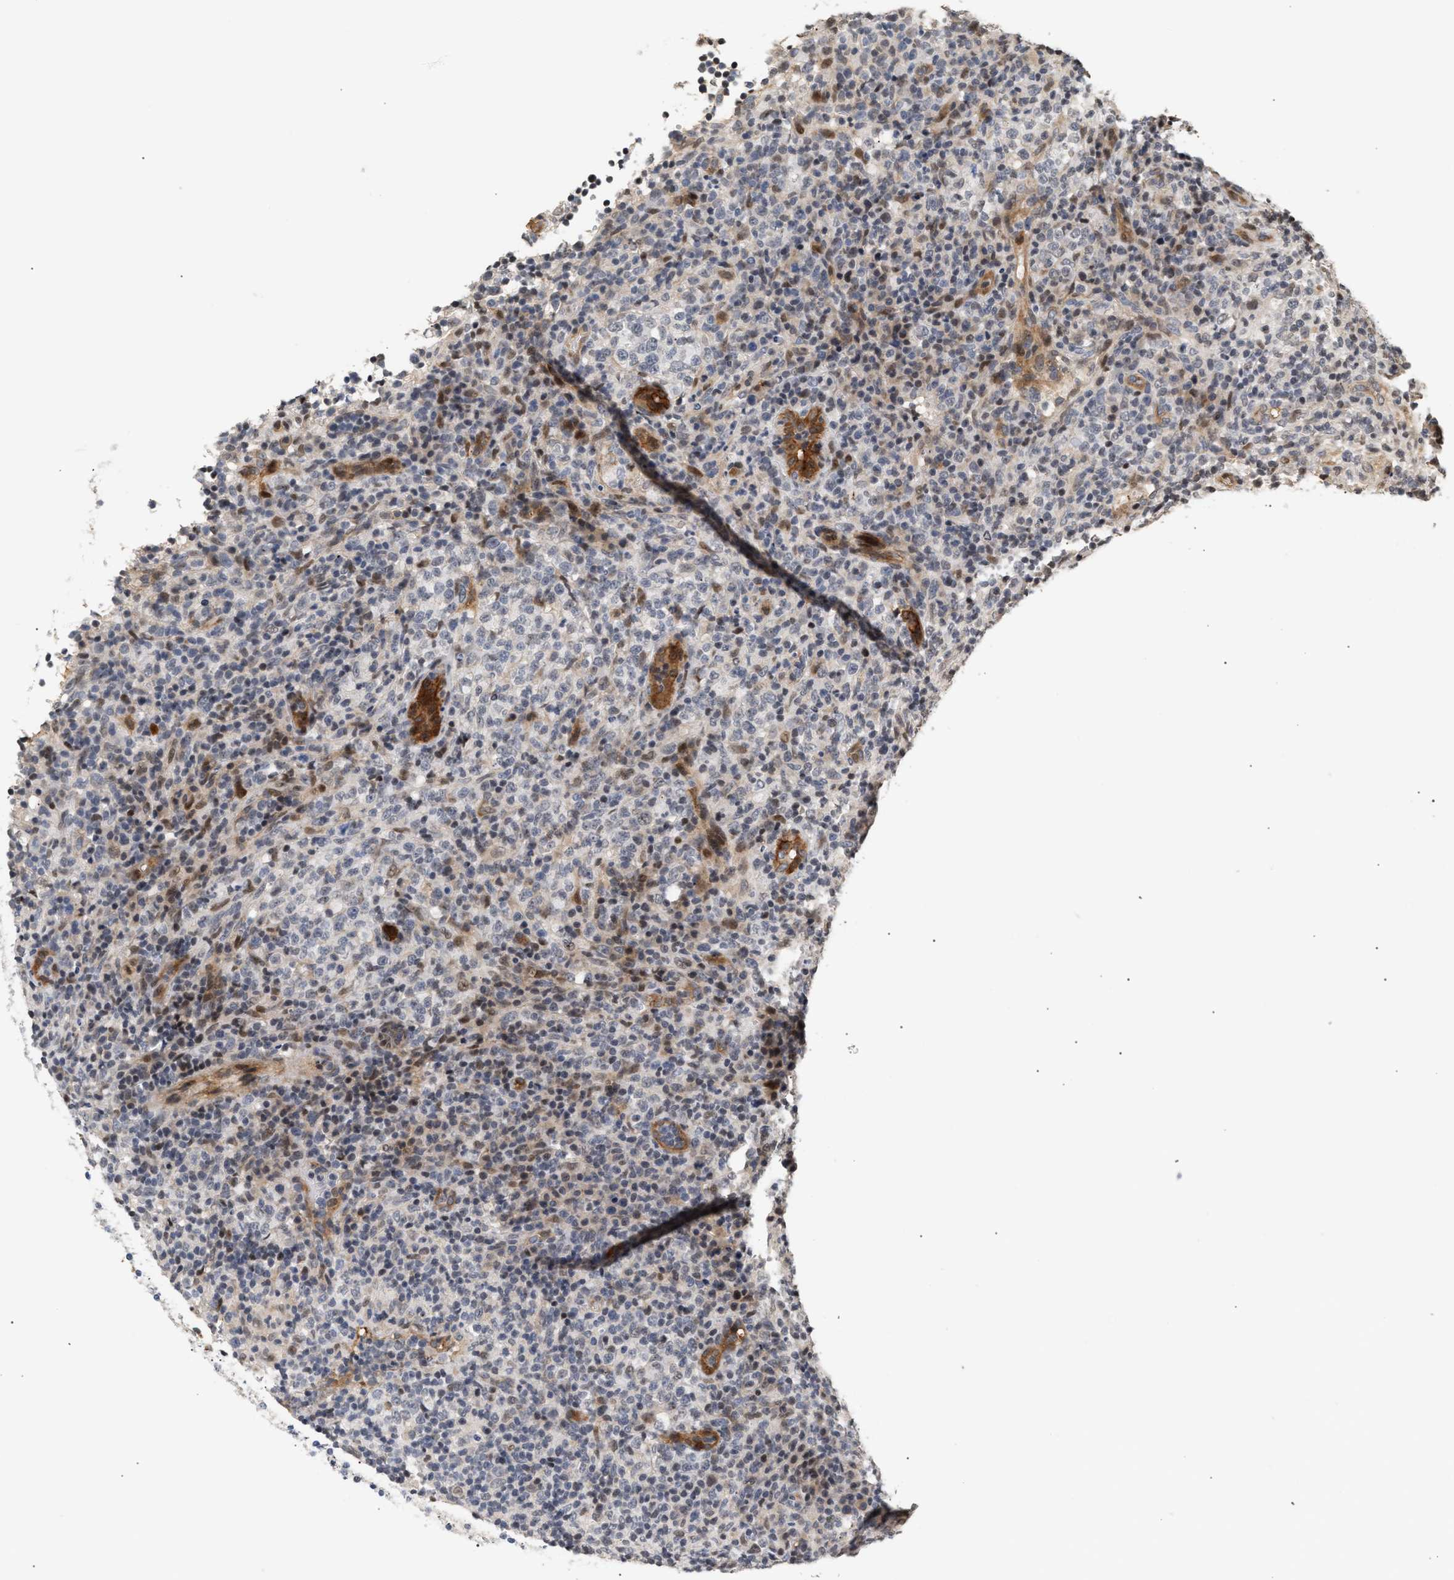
{"staining": {"intensity": "negative", "quantity": "none", "location": "none"}, "tissue": "lymphoma", "cell_type": "Tumor cells", "image_type": "cancer", "snomed": [{"axis": "morphology", "description": "Malignant lymphoma, non-Hodgkin's type, High grade"}, {"axis": "topography", "description": "Lymph node"}], "caption": "IHC histopathology image of neoplastic tissue: human malignant lymphoma, non-Hodgkin's type (high-grade) stained with DAB reveals no significant protein staining in tumor cells.", "gene": "PLXND1", "patient": {"sex": "female", "age": 76}}